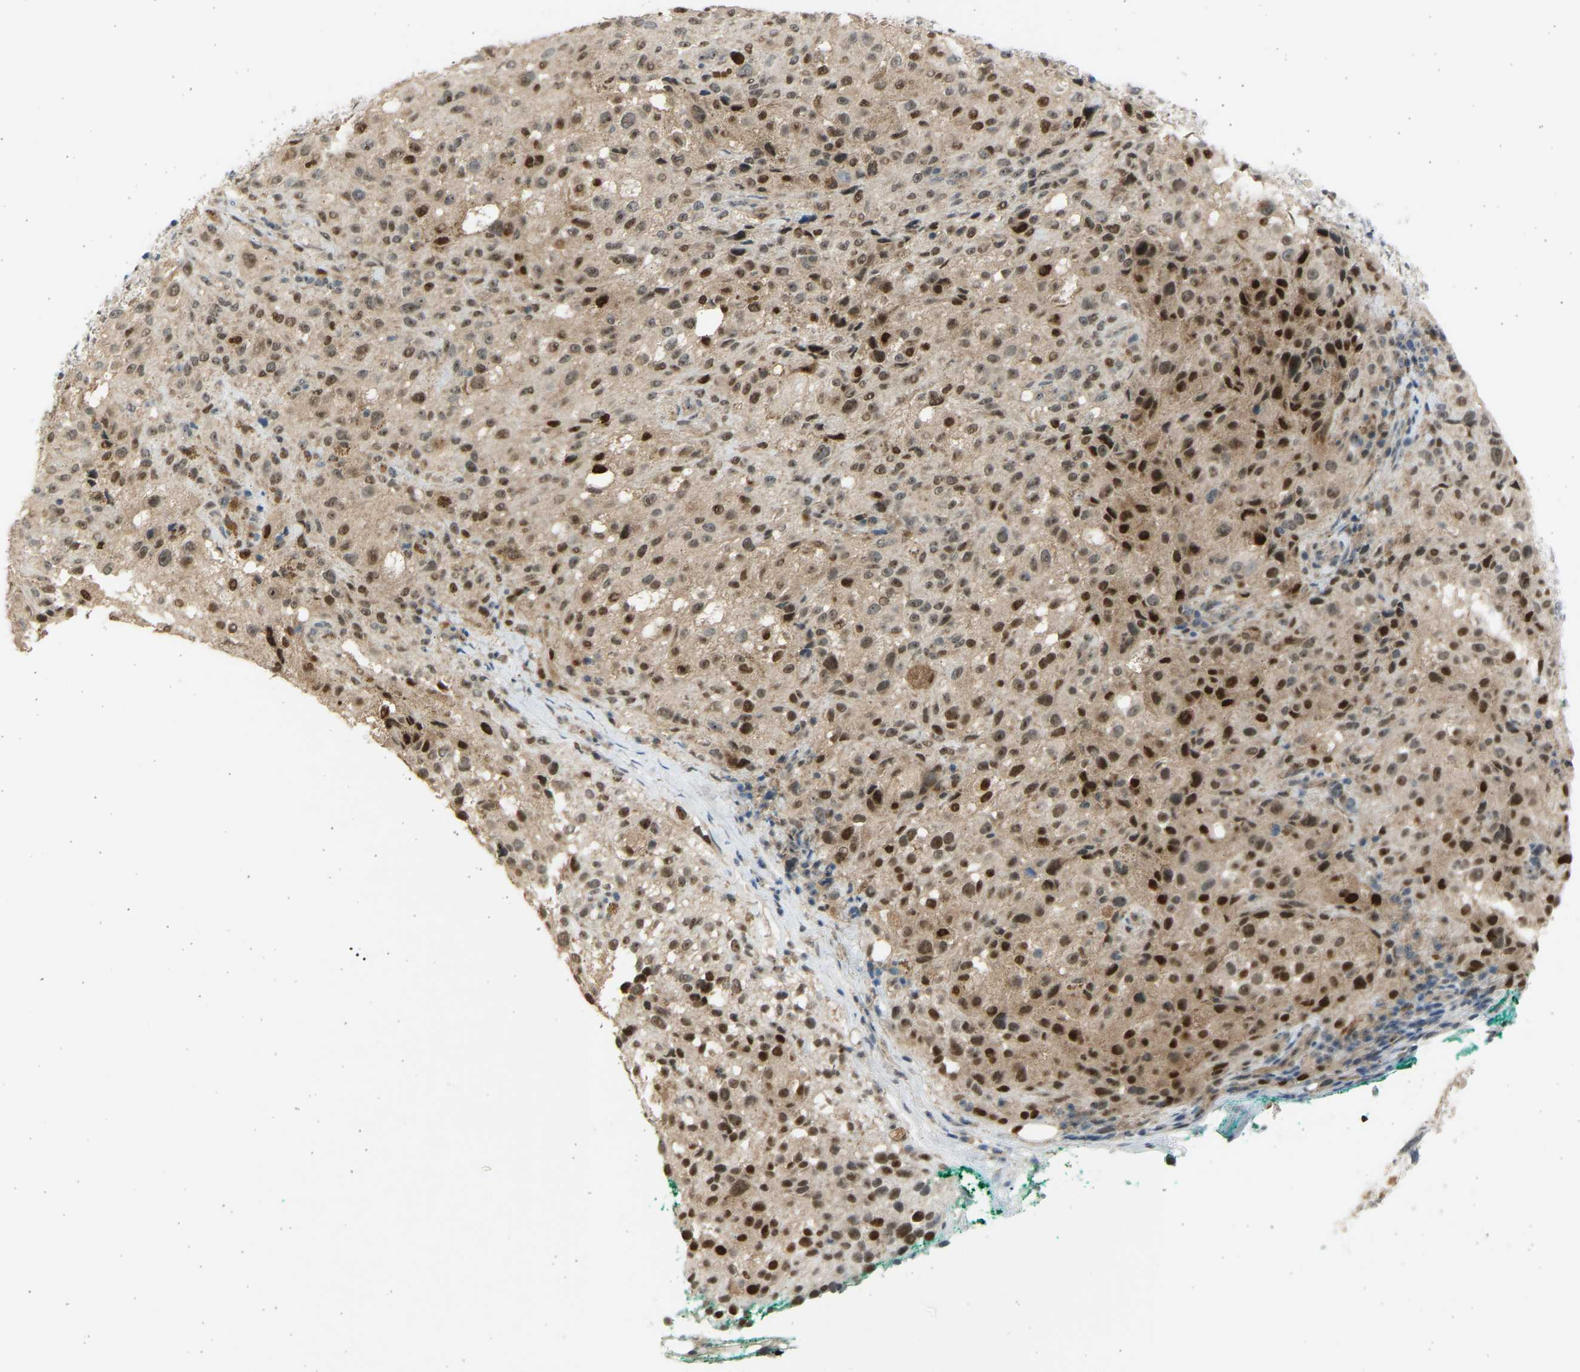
{"staining": {"intensity": "strong", "quantity": ">75%", "location": "nuclear"}, "tissue": "melanoma", "cell_type": "Tumor cells", "image_type": "cancer", "snomed": [{"axis": "morphology", "description": "Necrosis, NOS"}, {"axis": "morphology", "description": "Malignant melanoma, NOS"}, {"axis": "topography", "description": "Skin"}], "caption": "A micrograph showing strong nuclear expression in about >75% of tumor cells in melanoma, as visualized by brown immunohistochemical staining.", "gene": "BIRC2", "patient": {"sex": "female", "age": 87}}